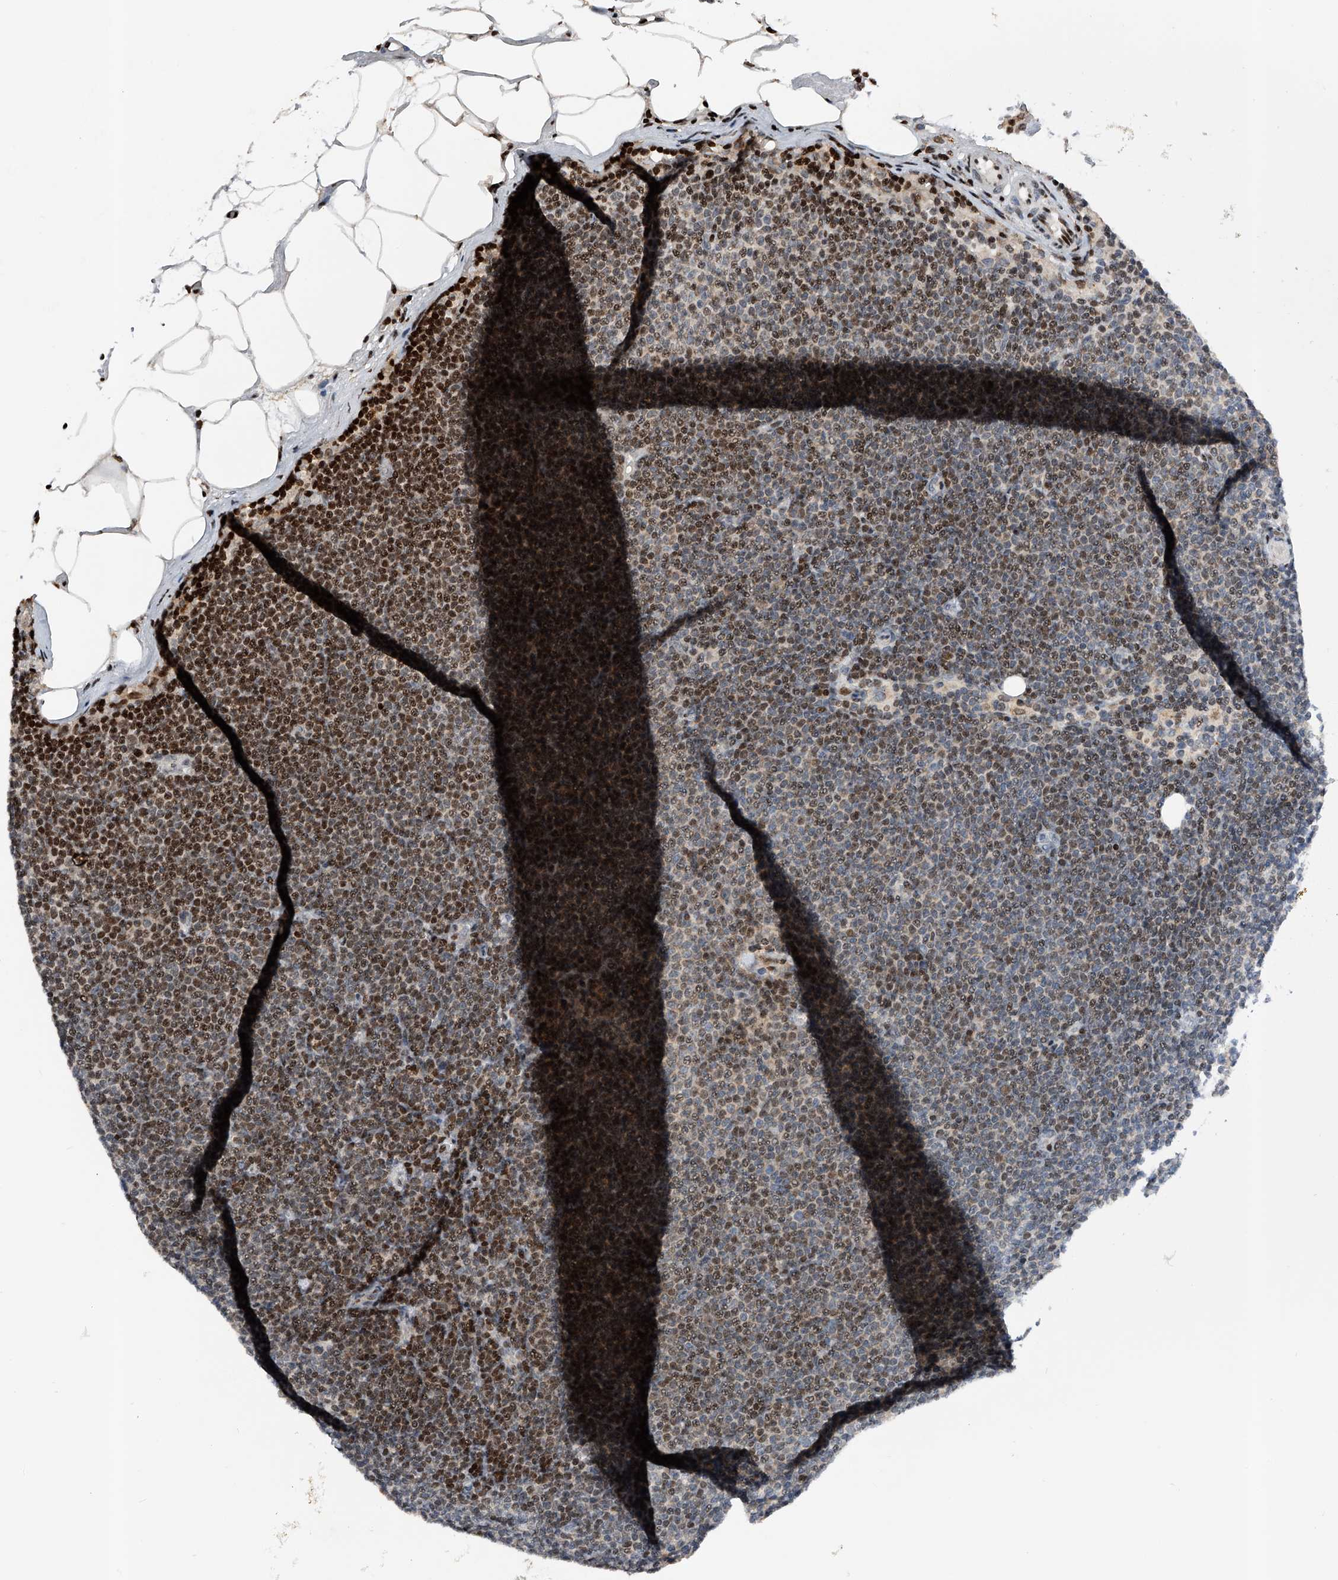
{"staining": {"intensity": "moderate", "quantity": ">75%", "location": "nuclear"}, "tissue": "lymphoma", "cell_type": "Tumor cells", "image_type": "cancer", "snomed": [{"axis": "morphology", "description": "Malignant lymphoma, non-Hodgkin's type, Low grade"}, {"axis": "topography", "description": "Lymph node"}], "caption": "Brown immunohistochemical staining in human lymphoma displays moderate nuclear staining in approximately >75% of tumor cells.", "gene": "RWDD2A", "patient": {"sex": "female", "age": 53}}